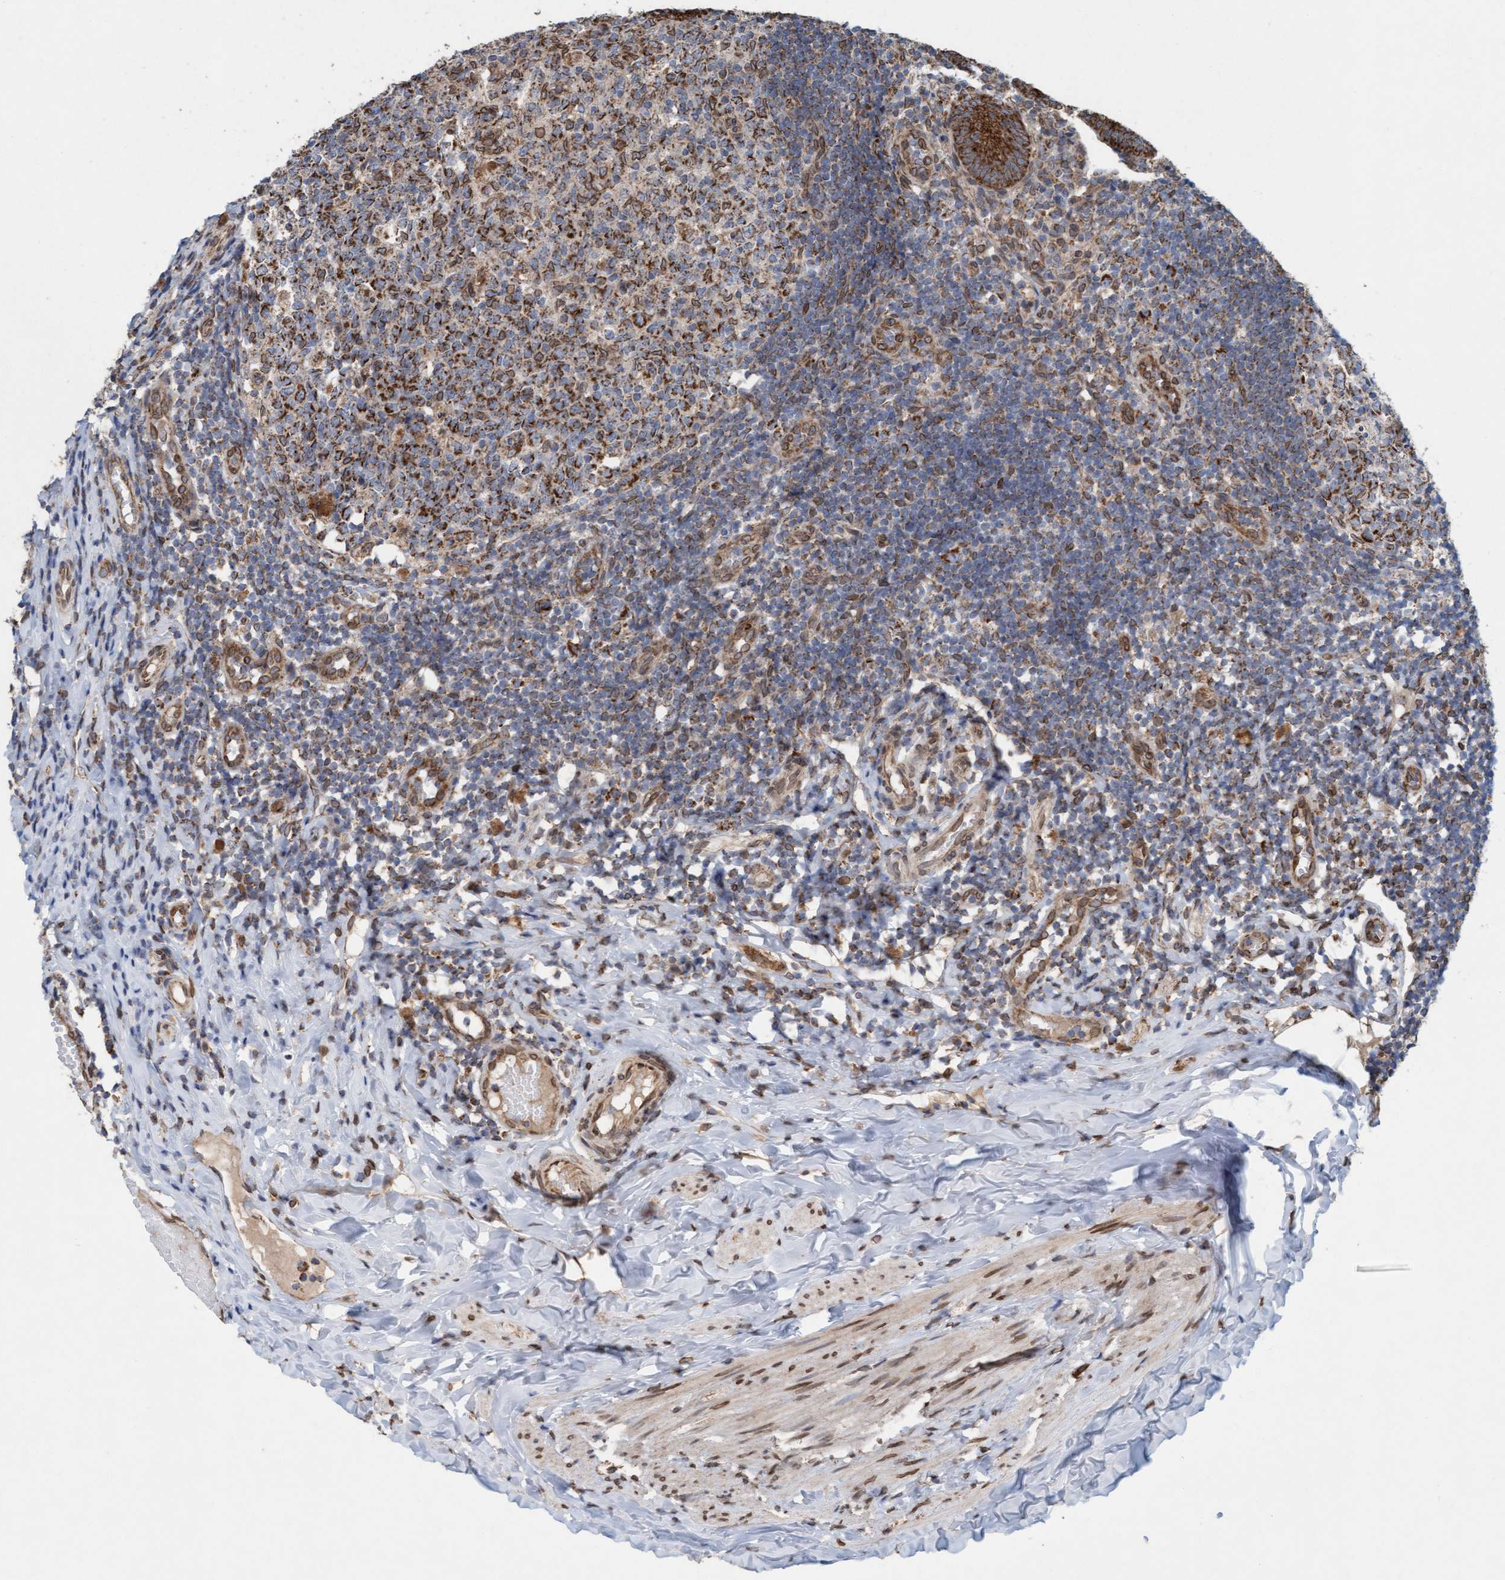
{"staining": {"intensity": "strong", "quantity": ">75%", "location": "cytoplasmic/membranous"}, "tissue": "appendix", "cell_type": "Glandular cells", "image_type": "normal", "snomed": [{"axis": "morphology", "description": "Normal tissue, NOS"}, {"axis": "topography", "description": "Appendix"}], "caption": "Appendix stained with DAB (3,3'-diaminobenzidine) immunohistochemistry reveals high levels of strong cytoplasmic/membranous positivity in approximately >75% of glandular cells. The protein of interest is shown in brown color, while the nuclei are stained blue.", "gene": "MRPS23", "patient": {"sex": "male", "age": 8}}